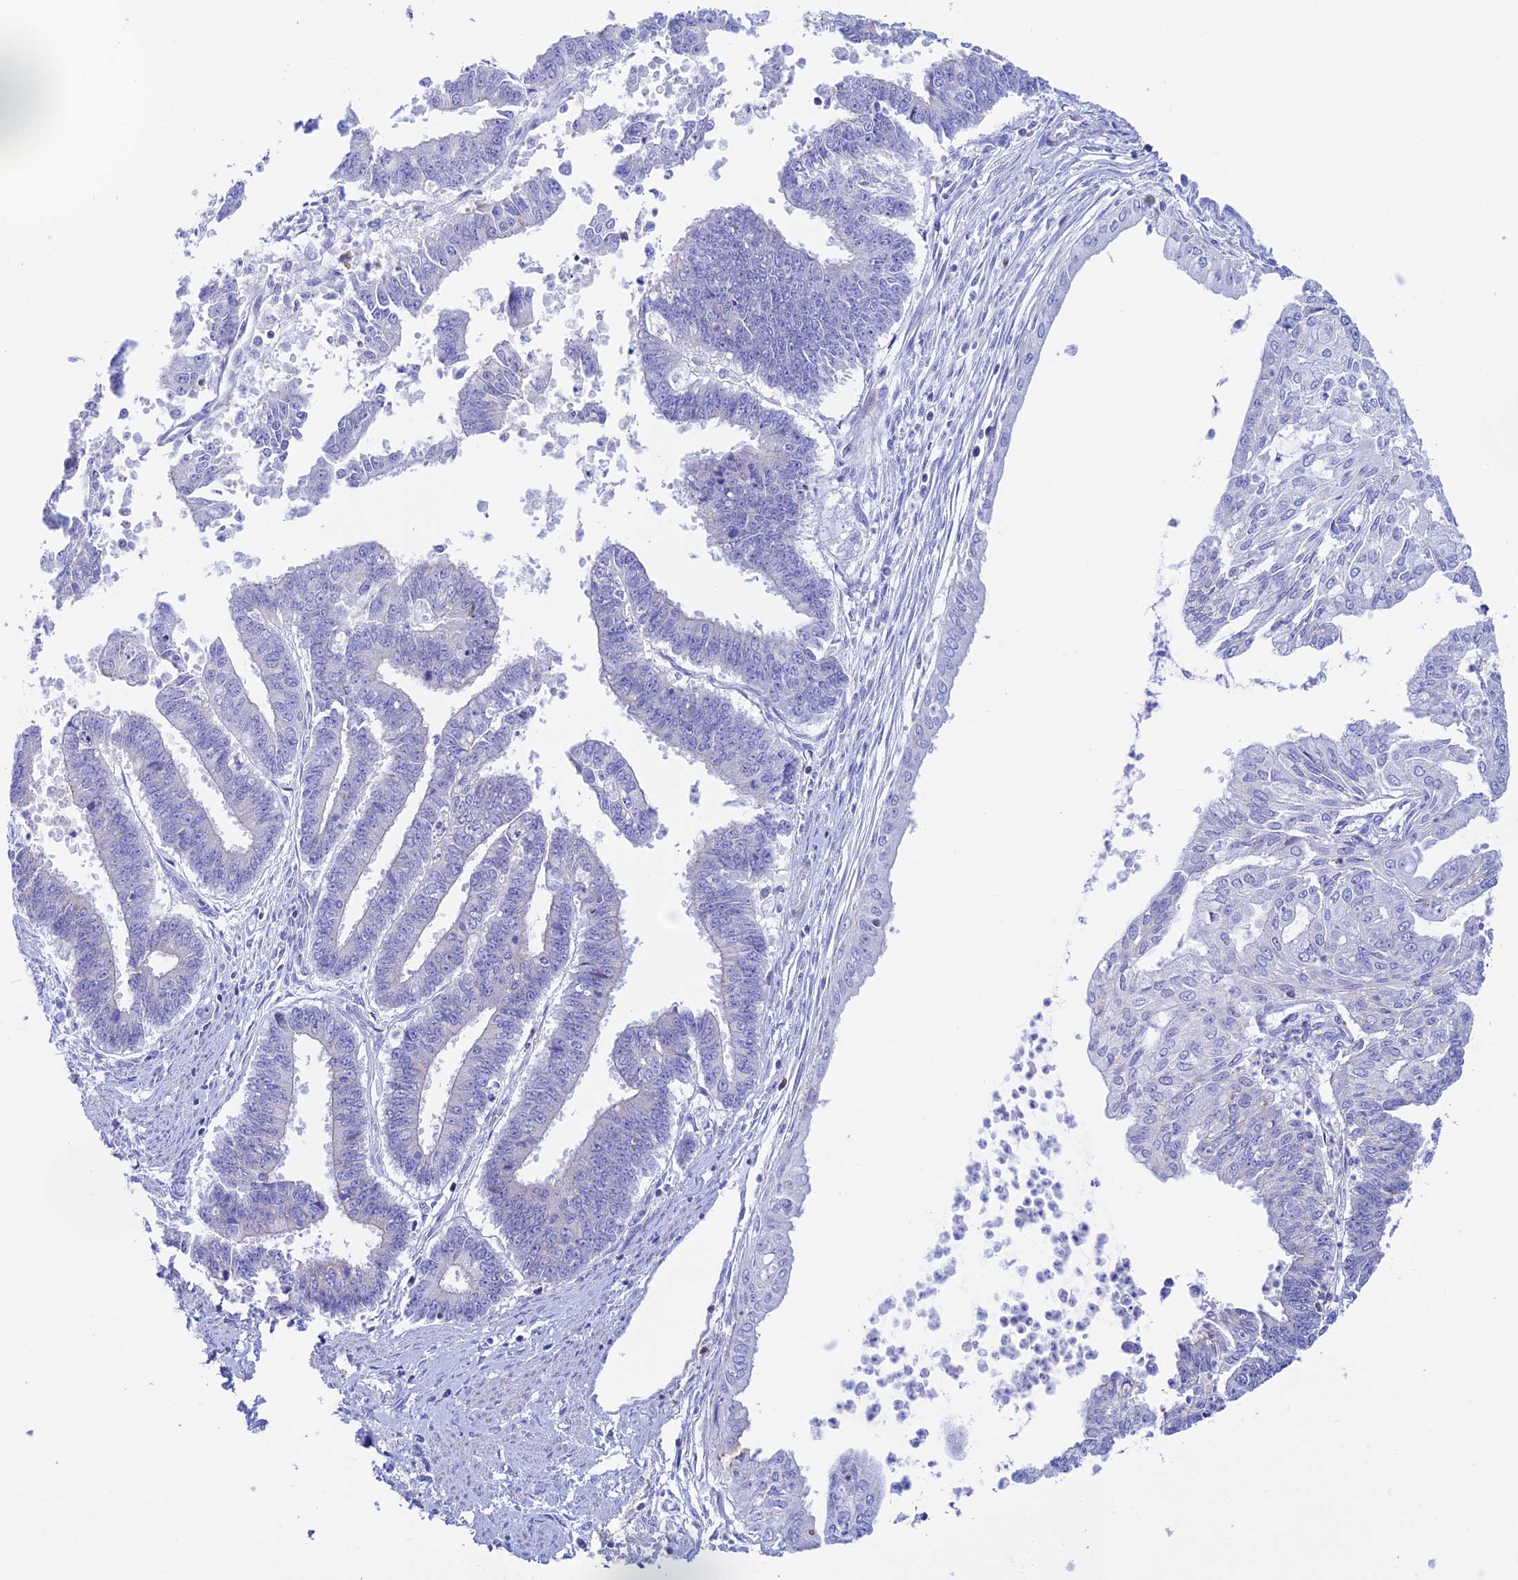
{"staining": {"intensity": "negative", "quantity": "none", "location": "none"}, "tissue": "endometrial cancer", "cell_type": "Tumor cells", "image_type": "cancer", "snomed": [{"axis": "morphology", "description": "Adenocarcinoma, NOS"}, {"axis": "topography", "description": "Endometrium"}], "caption": "The image exhibits no significant expression in tumor cells of endometrial cancer.", "gene": "PRIM1", "patient": {"sex": "female", "age": 73}}